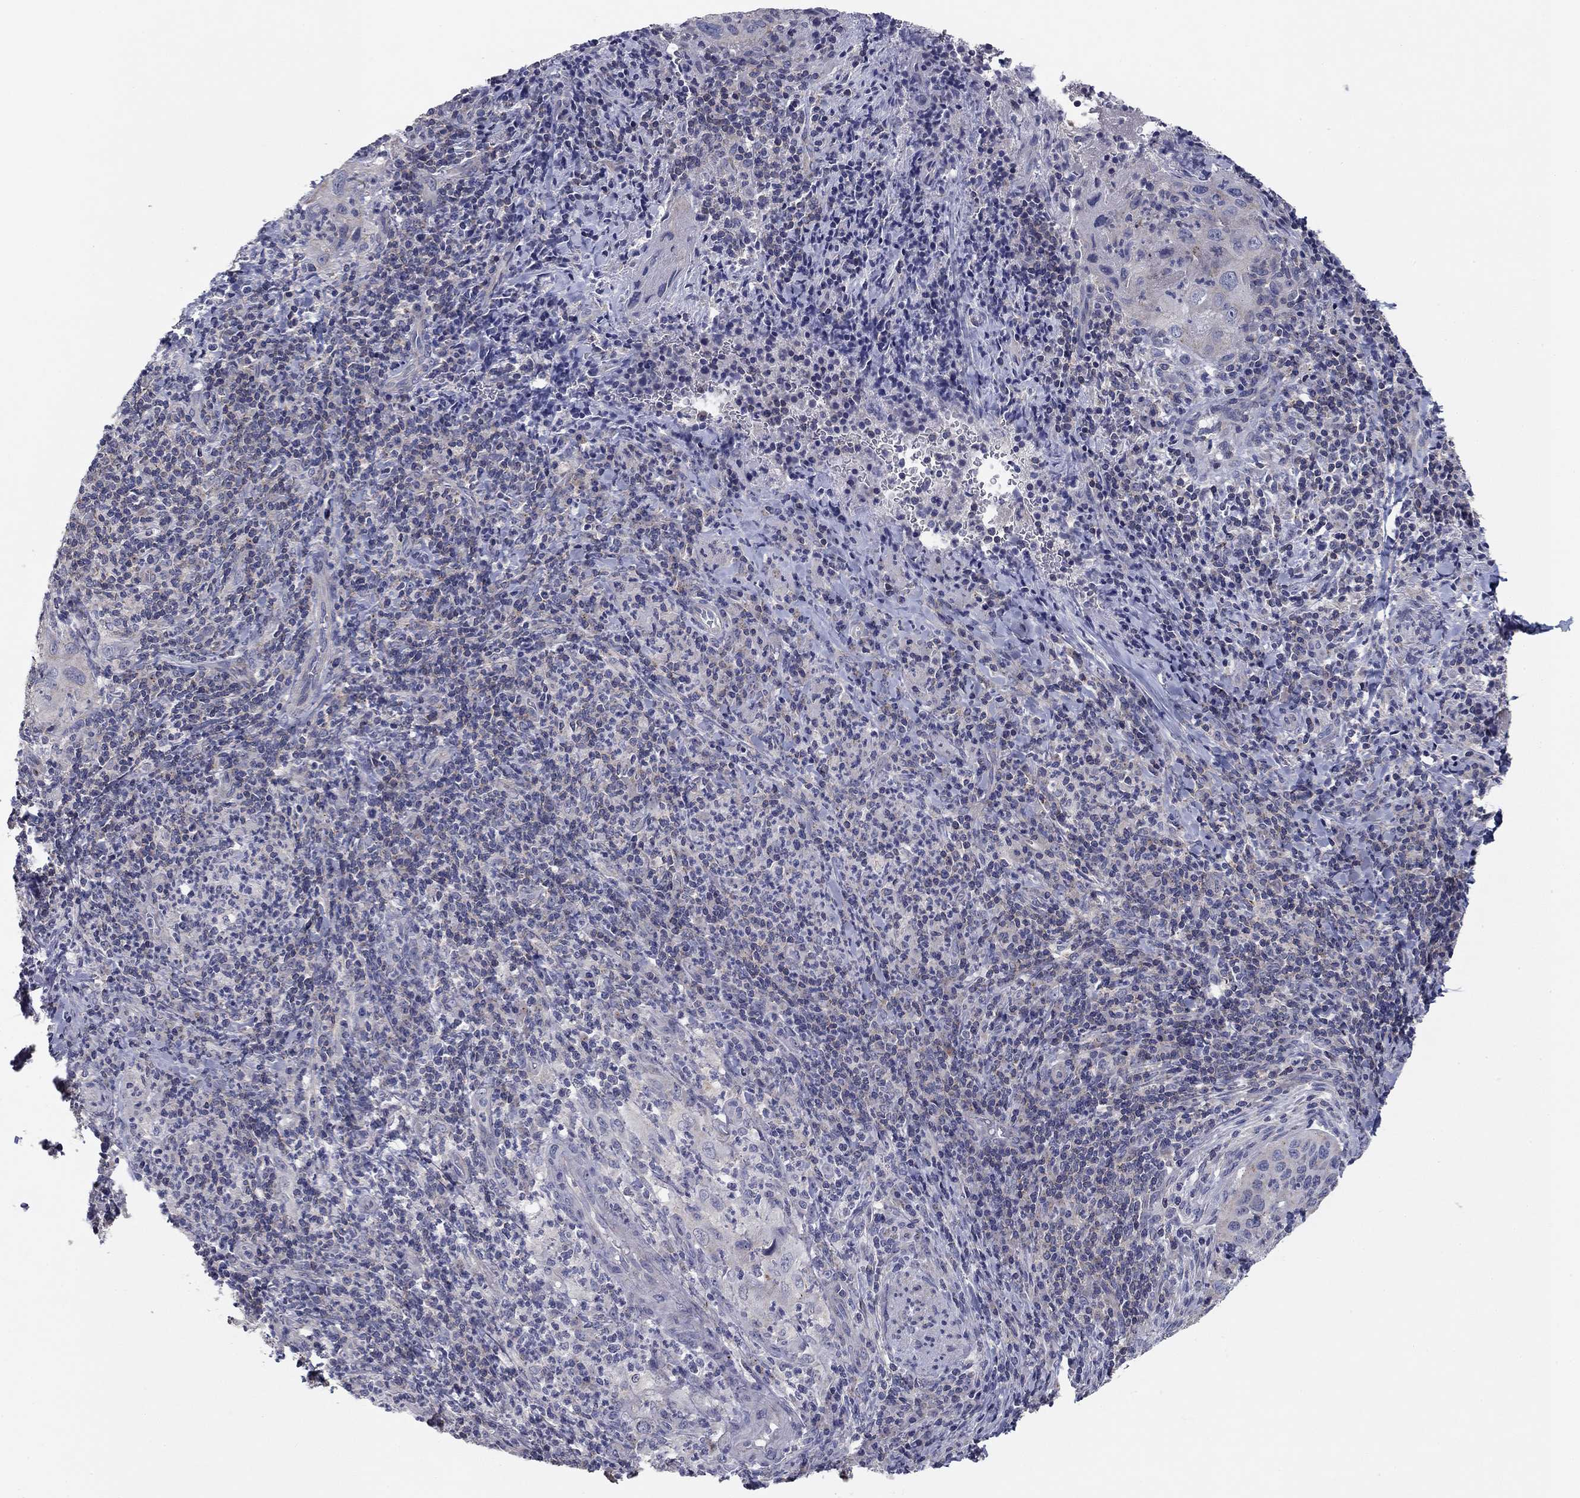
{"staining": {"intensity": "negative", "quantity": "none", "location": "none"}, "tissue": "cervical cancer", "cell_type": "Tumor cells", "image_type": "cancer", "snomed": [{"axis": "morphology", "description": "Squamous cell carcinoma, NOS"}, {"axis": "topography", "description": "Cervix"}], "caption": "Tumor cells are negative for protein expression in human squamous cell carcinoma (cervical).", "gene": "SEPTIN3", "patient": {"sex": "female", "age": 26}}